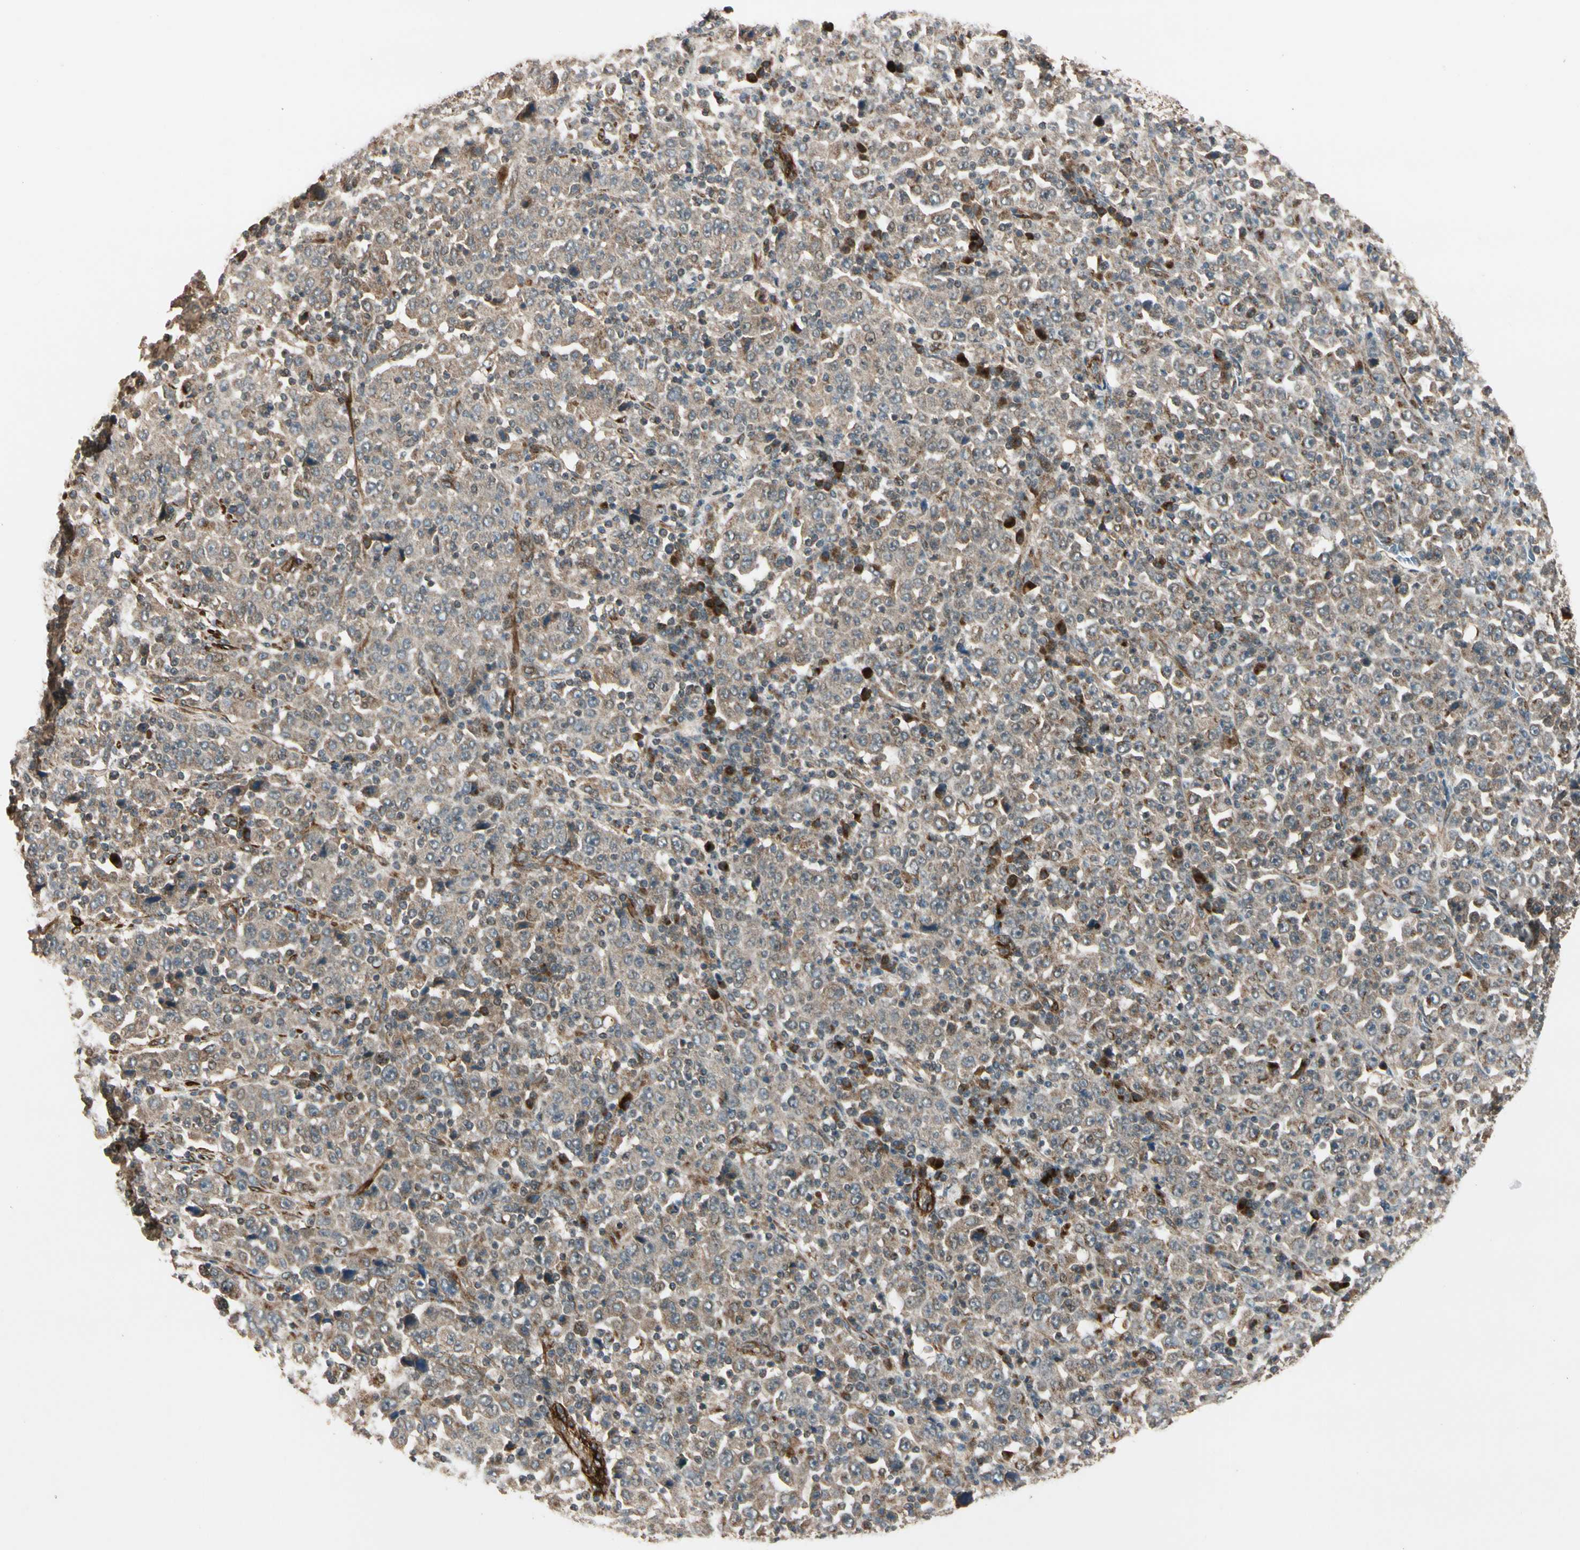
{"staining": {"intensity": "weak", "quantity": ">75%", "location": "cytoplasmic/membranous"}, "tissue": "stomach cancer", "cell_type": "Tumor cells", "image_type": "cancer", "snomed": [{"axis": "morphology", "description": "Normal tissue, NOS"}, {"axis": "morphology", "description": "Adenocarcinoma, NOS"}, {"axis": "topography", "description": "Stomach, upper"}, {"axis": "topography", "description": "Stomach"}], "caption": "This is a micrograph of immunohistochemistry staining of stomach cancer (adenocarcinoma), which shows weak expression in the cytoplasmic/membranous of tumor cells.", "gene": "GCK", "patient": {"sex": "male", "age": 59}}